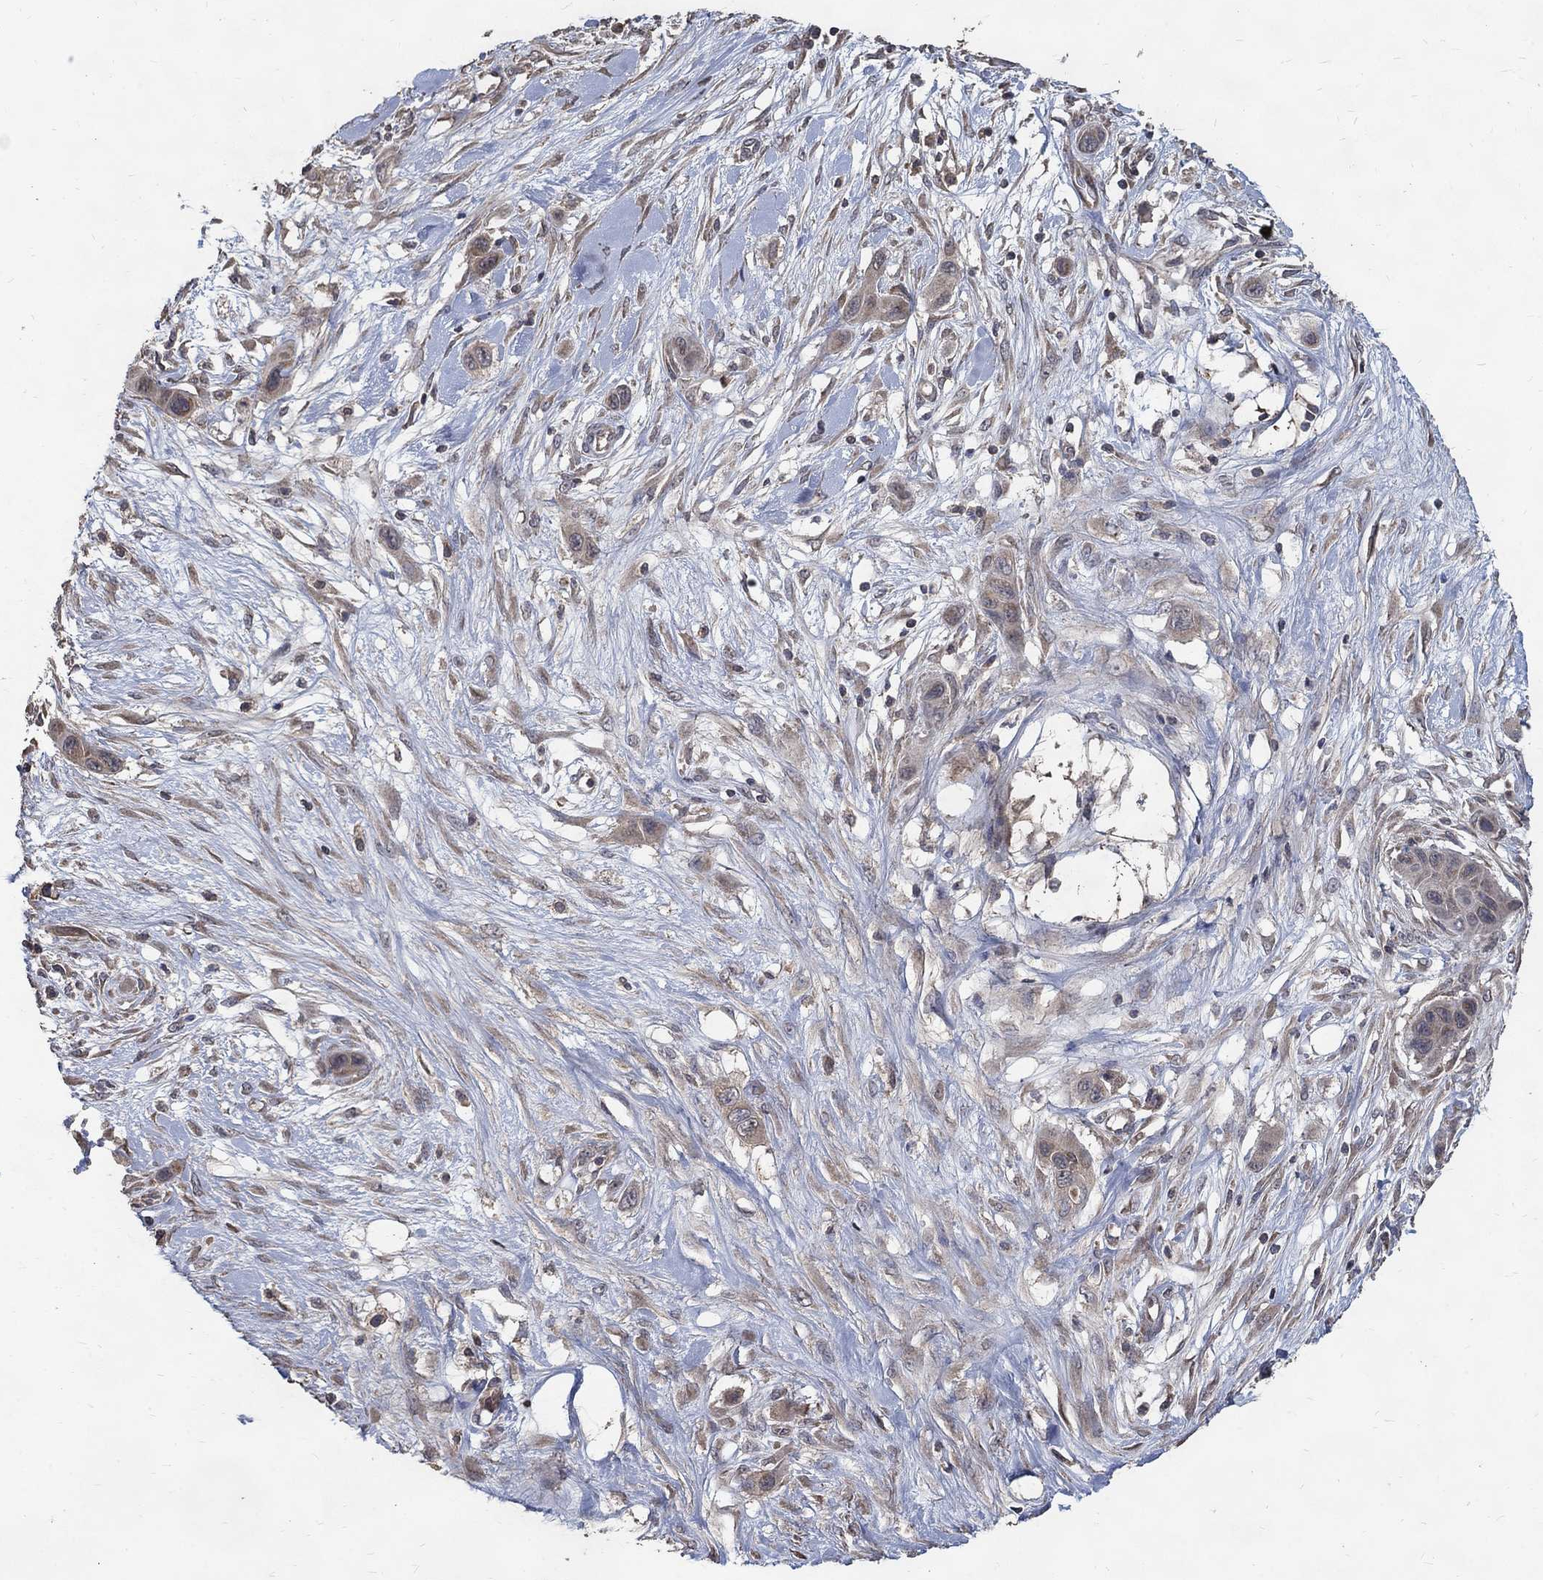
{"staining": {"intensity": "weak", "quantity": "<25%", "location": "cytoplasmic/membranous"}, "tissue": "skin cancer", "cell_type": "Tumor cells", "image_type": "cancer", "snomed": [{"axis": "morphology", "description": "Squamous cell carcinoma, NOS"}, {"axis": "topography", "description": "Skin"}], "caption": "Skin squamous cell carcinoma was stained to show a protein in brown. There is no significant expression in tumor cells.", "gene": "C17orf75", "patient": {"sex": "male", "age": 79}}